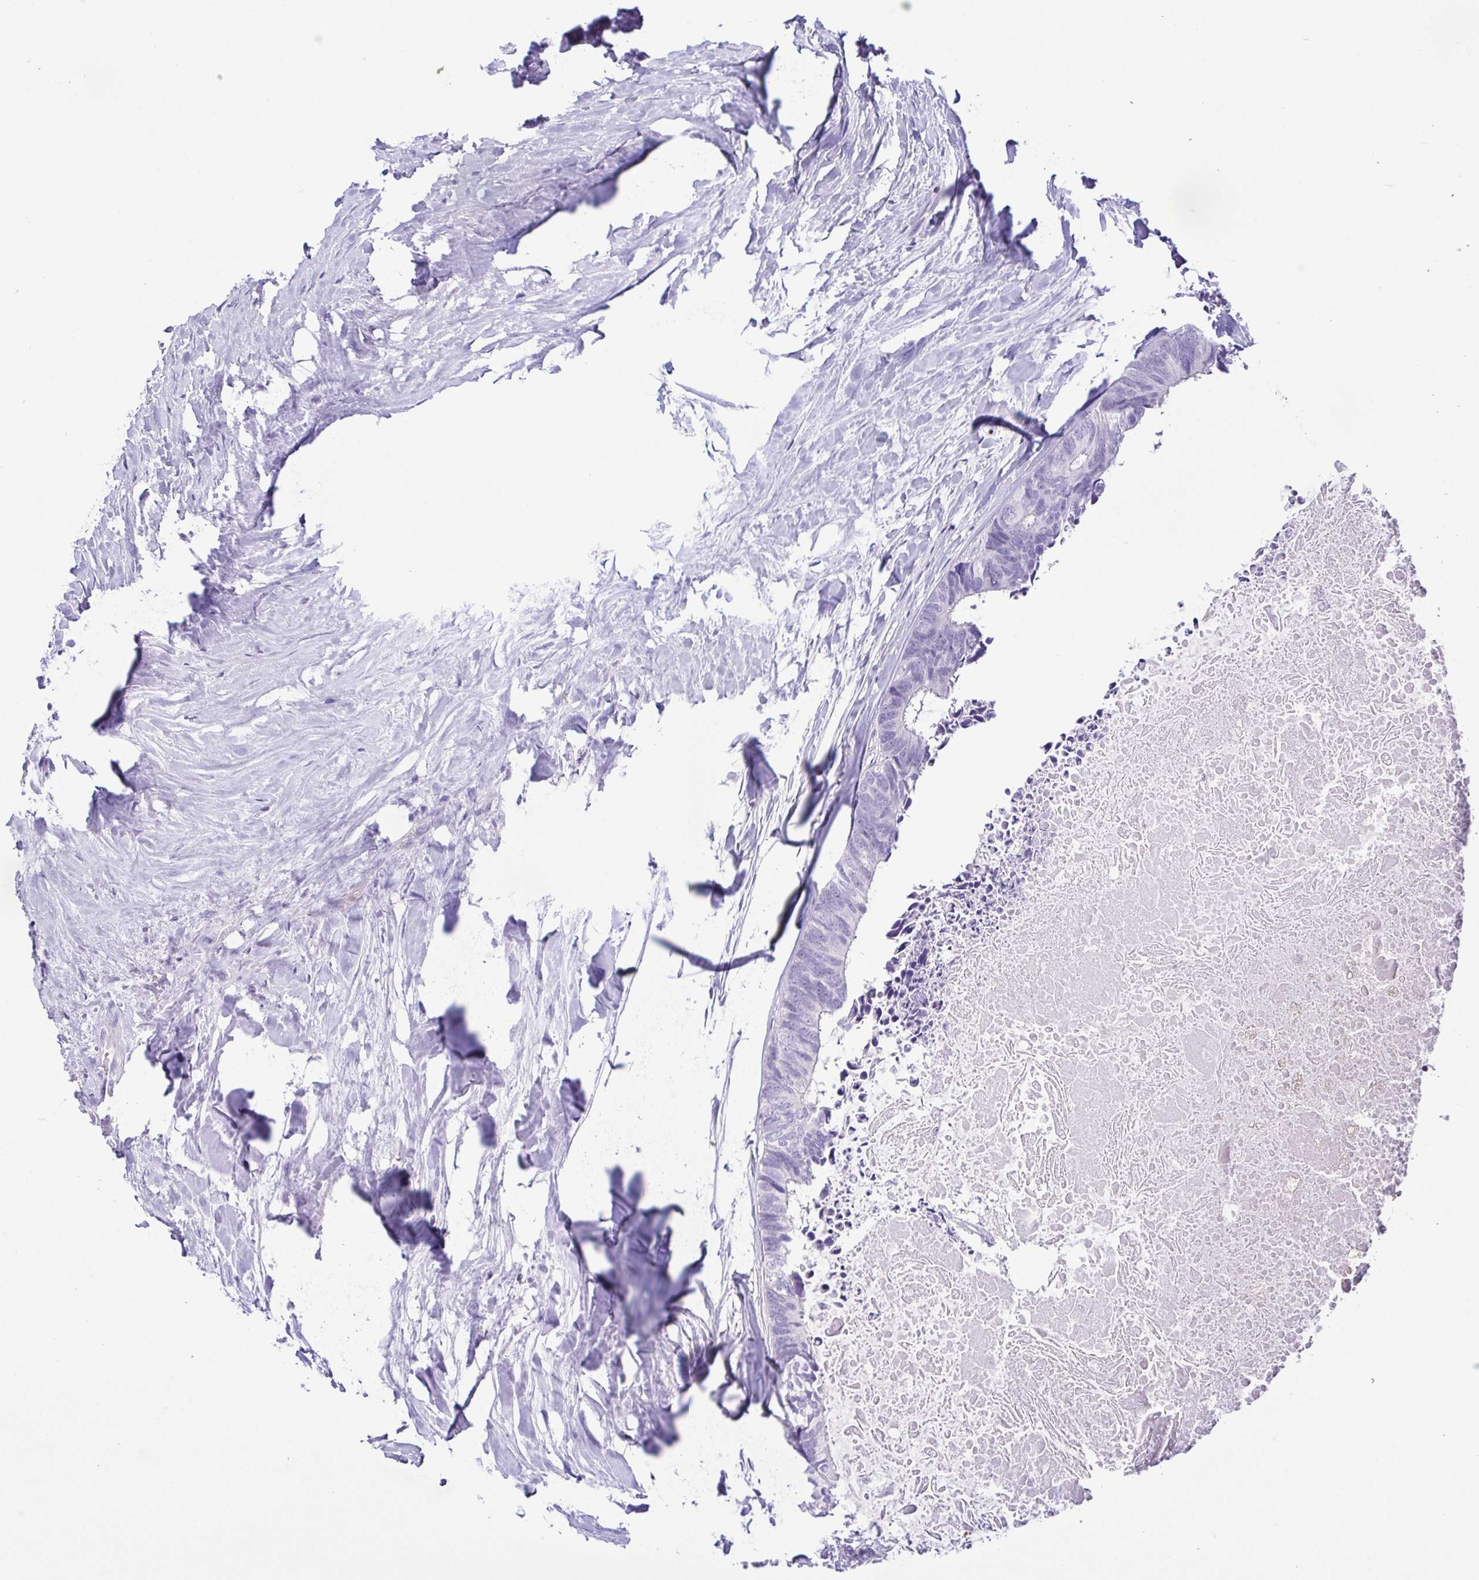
{"staining": {"intensity": "negative", "quantity": "none", "location": "none"}, "tissue": "colorectal cancer", "cell_type": "Tumor cells", "image_type": "cancer", "snomed": [{"axis": "morphology", "description": "Adenocarcinoma, NOS"}, {"axis": "topography", "description": "Colon"}, {"axis": "topography", "description": "Rectum"}], "caption": "This is an immunohistochemistry micrograph of human colorectal cancer. There is no positivity in tumor cells.", "gene": "TERT", "patient": {"sex": "male", "age": 57}}